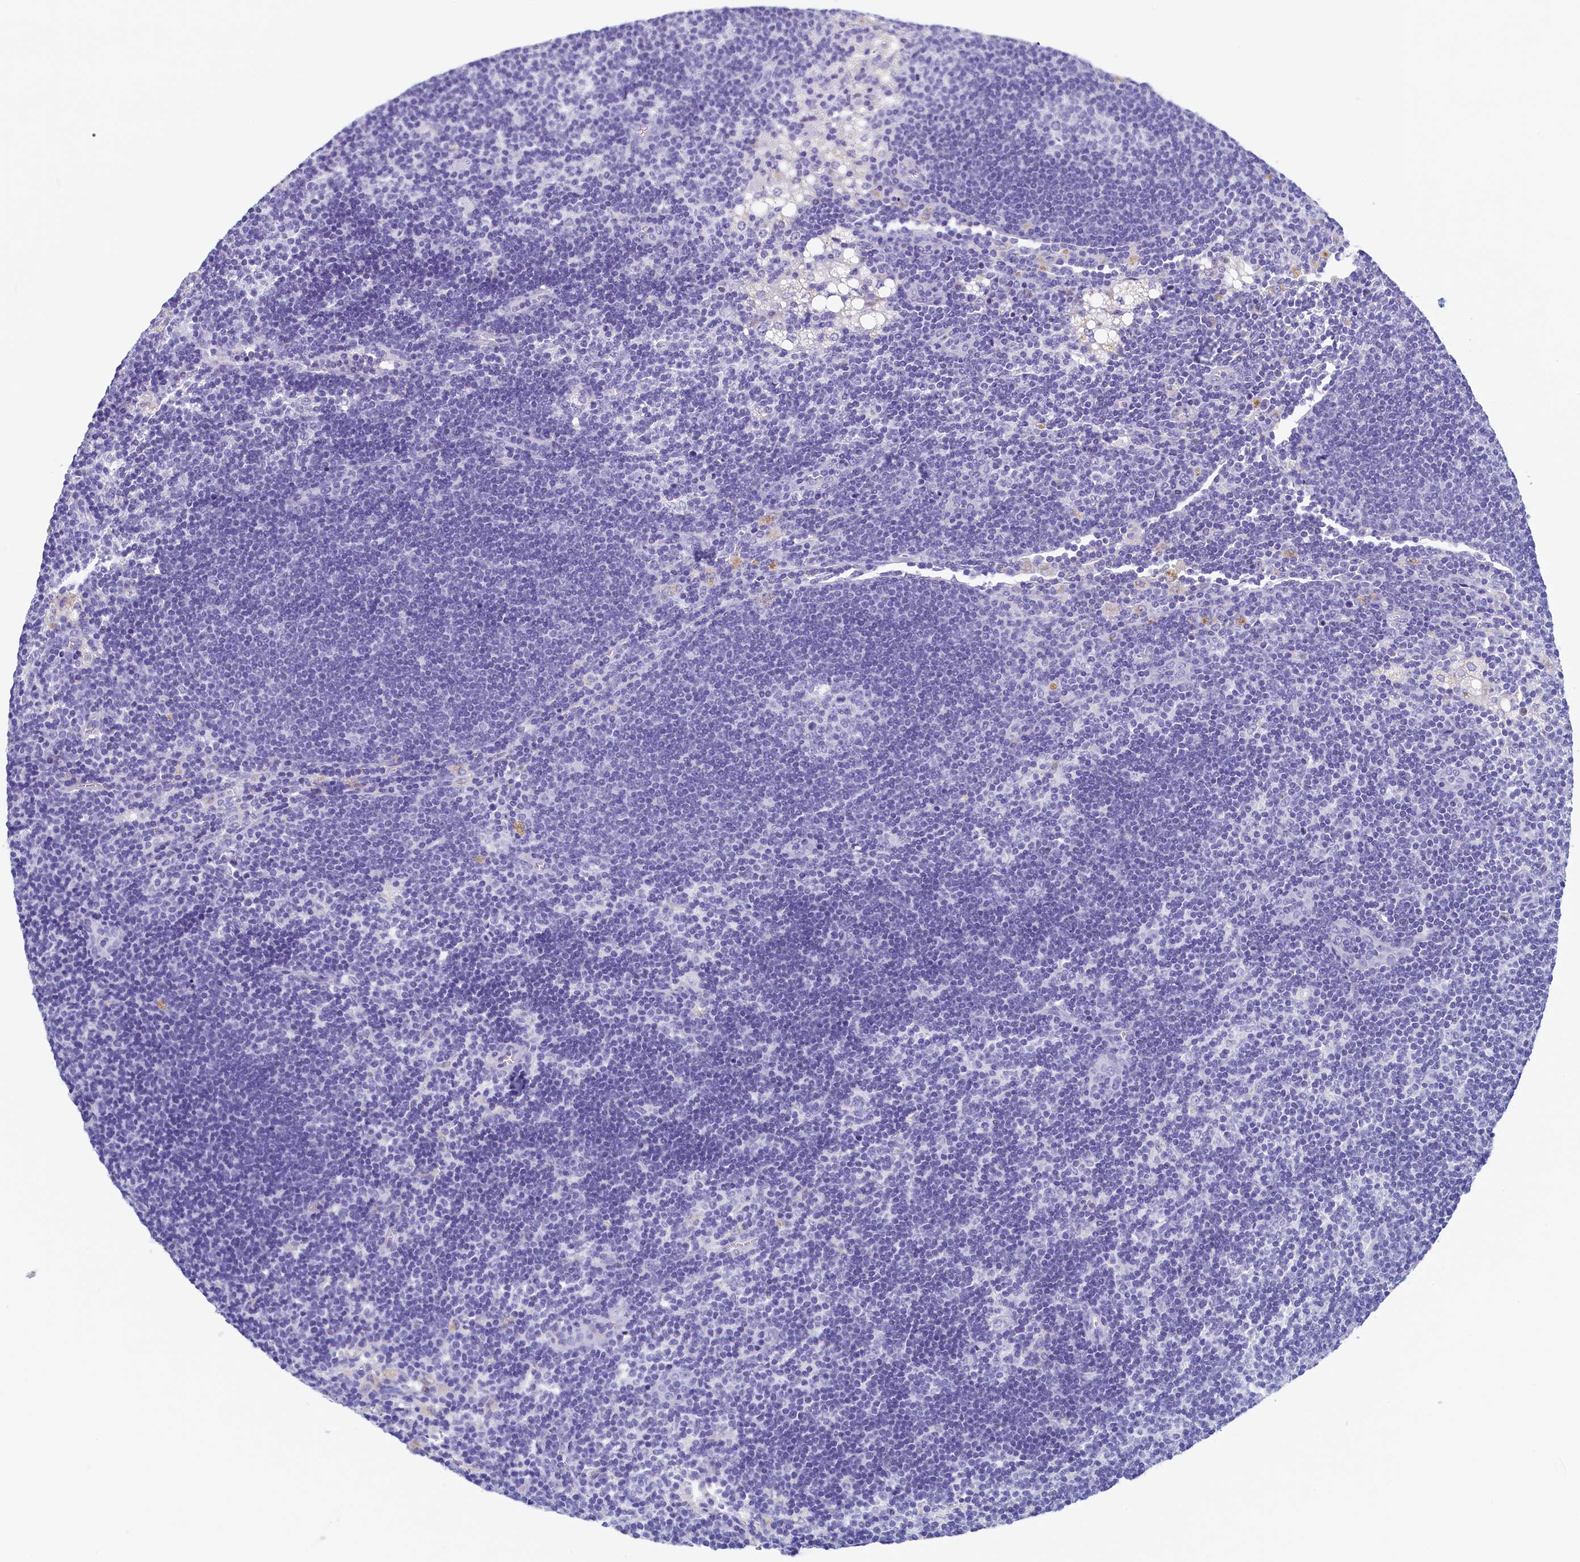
{"staining": {"intensity": "negative", "quantity": "none", "location": "none"}, "tissue": "lymph node", "cell_type": "Germinal center cells", "image_type": "normal", "snomed": [{"axis": "morphology", "description": "Normal tissue, NOS"}, {"axis": "topography", "description": "Lymph node"}], "caption": "Germinal center cells show no significant positivity in unremarkable lymph node. Brightfield microscopy of IHC stained with DAB (3,3'-diaminobenzidine) (brown) and hematoxylin (blue), captured at high magnification.", "gene": "GUCA1C", "patient": {"sex": "male", "age": 24}}